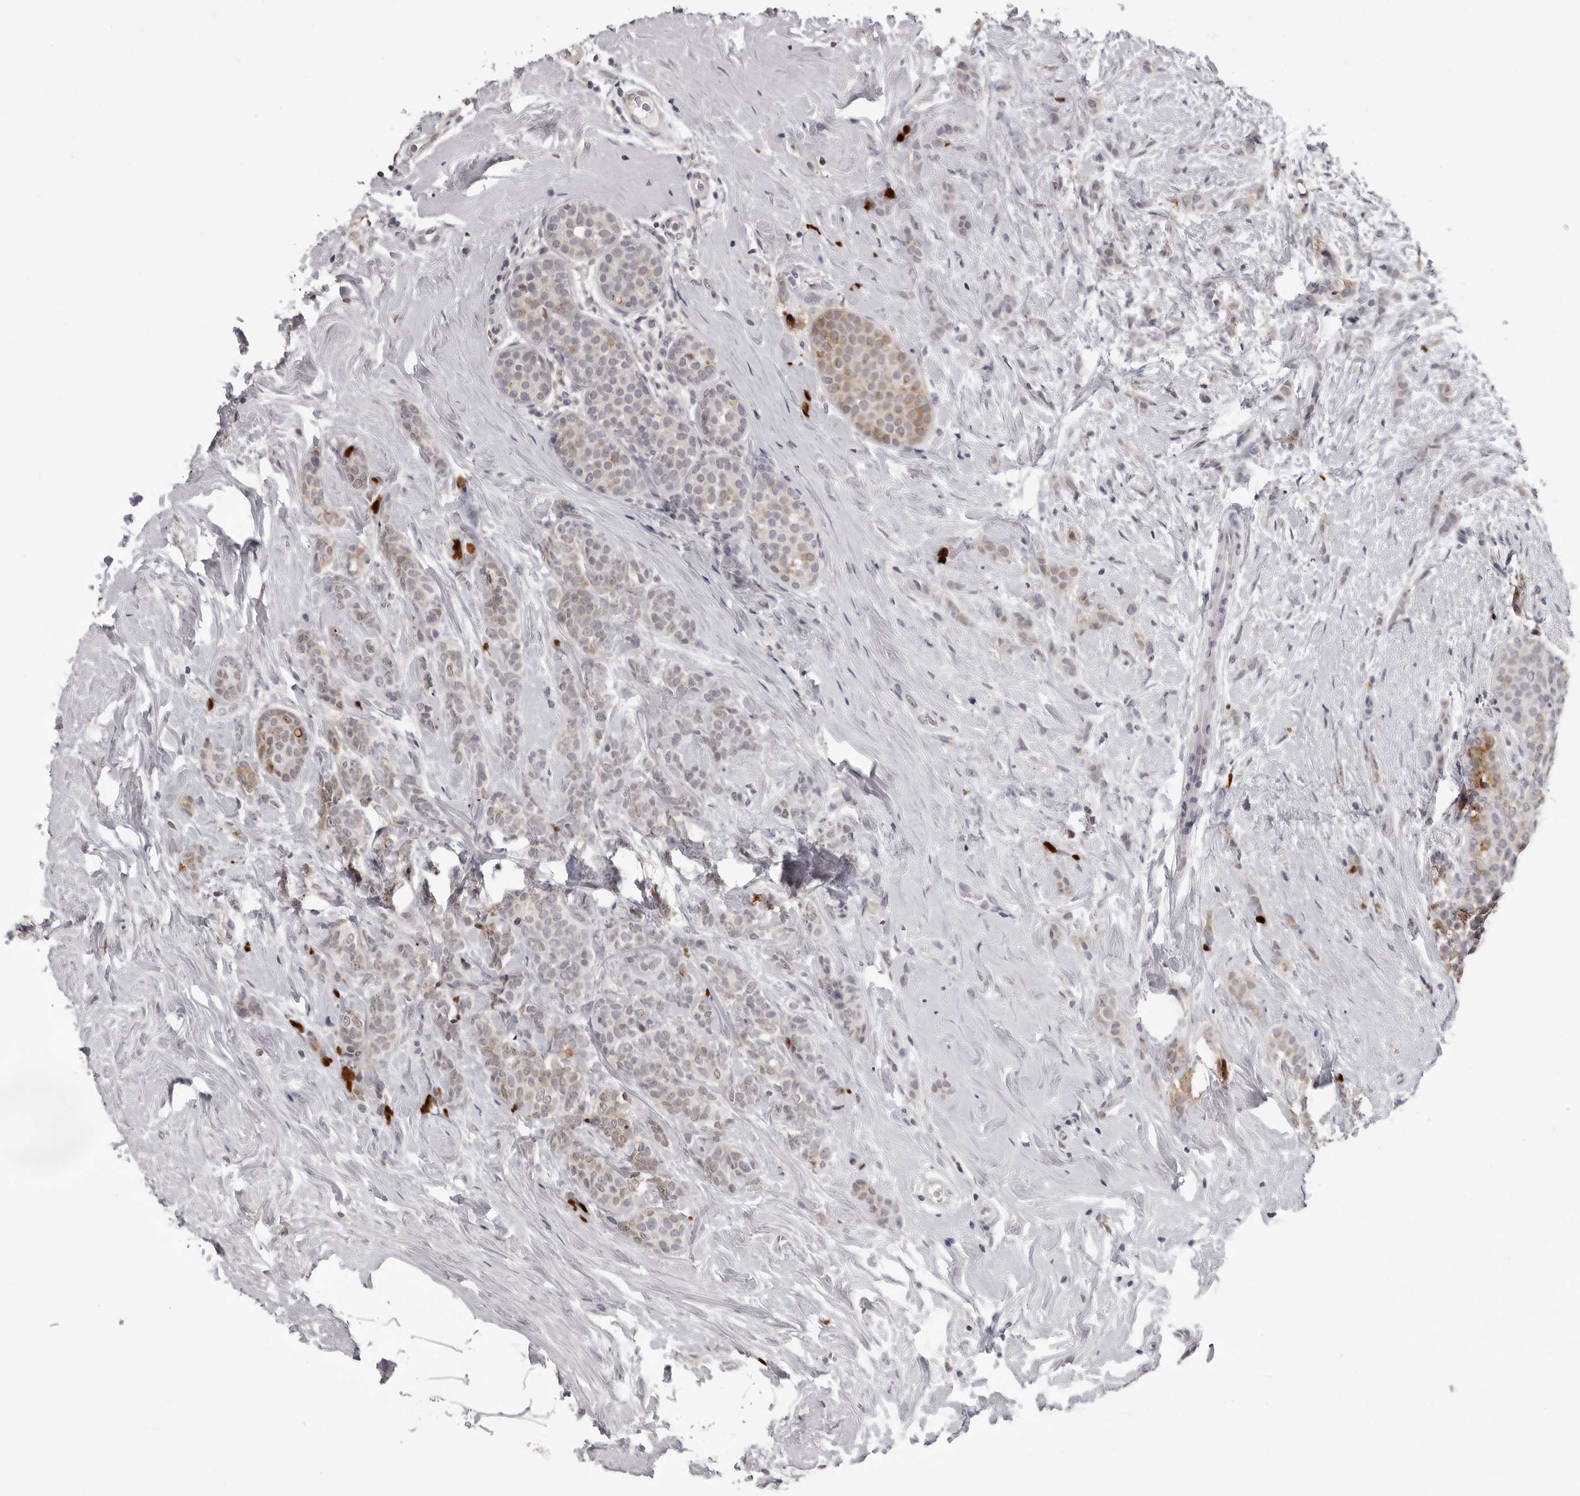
{"staining": {"intensity": "moderate", "quantity": "<25%", "location": "cytoplasmic/membranous"}, "tissue": "breast cancer", "cell_type": "Tumor cells", "image_type": "cancer", "snomed": [{"axis": "morphology", "description": "Lobular carcinoma, in situ"}, {"axis": "morphology", "description": "Lobular carcinoma"}, {"axis": "topography", "description": "Breast"}], "caption": "Immunohistochemical staining of human breast lobular carcinoma in situ shows moderate cytoplasmic/membranous protein positivity in approximately <25% of tumor cells. Using DAB (brown) and hematoxylin (blue) stains, captured at high magnification using brightfield microscopy.", "gene": "IL31", "patient": {"sex": "female", "age": 41}}